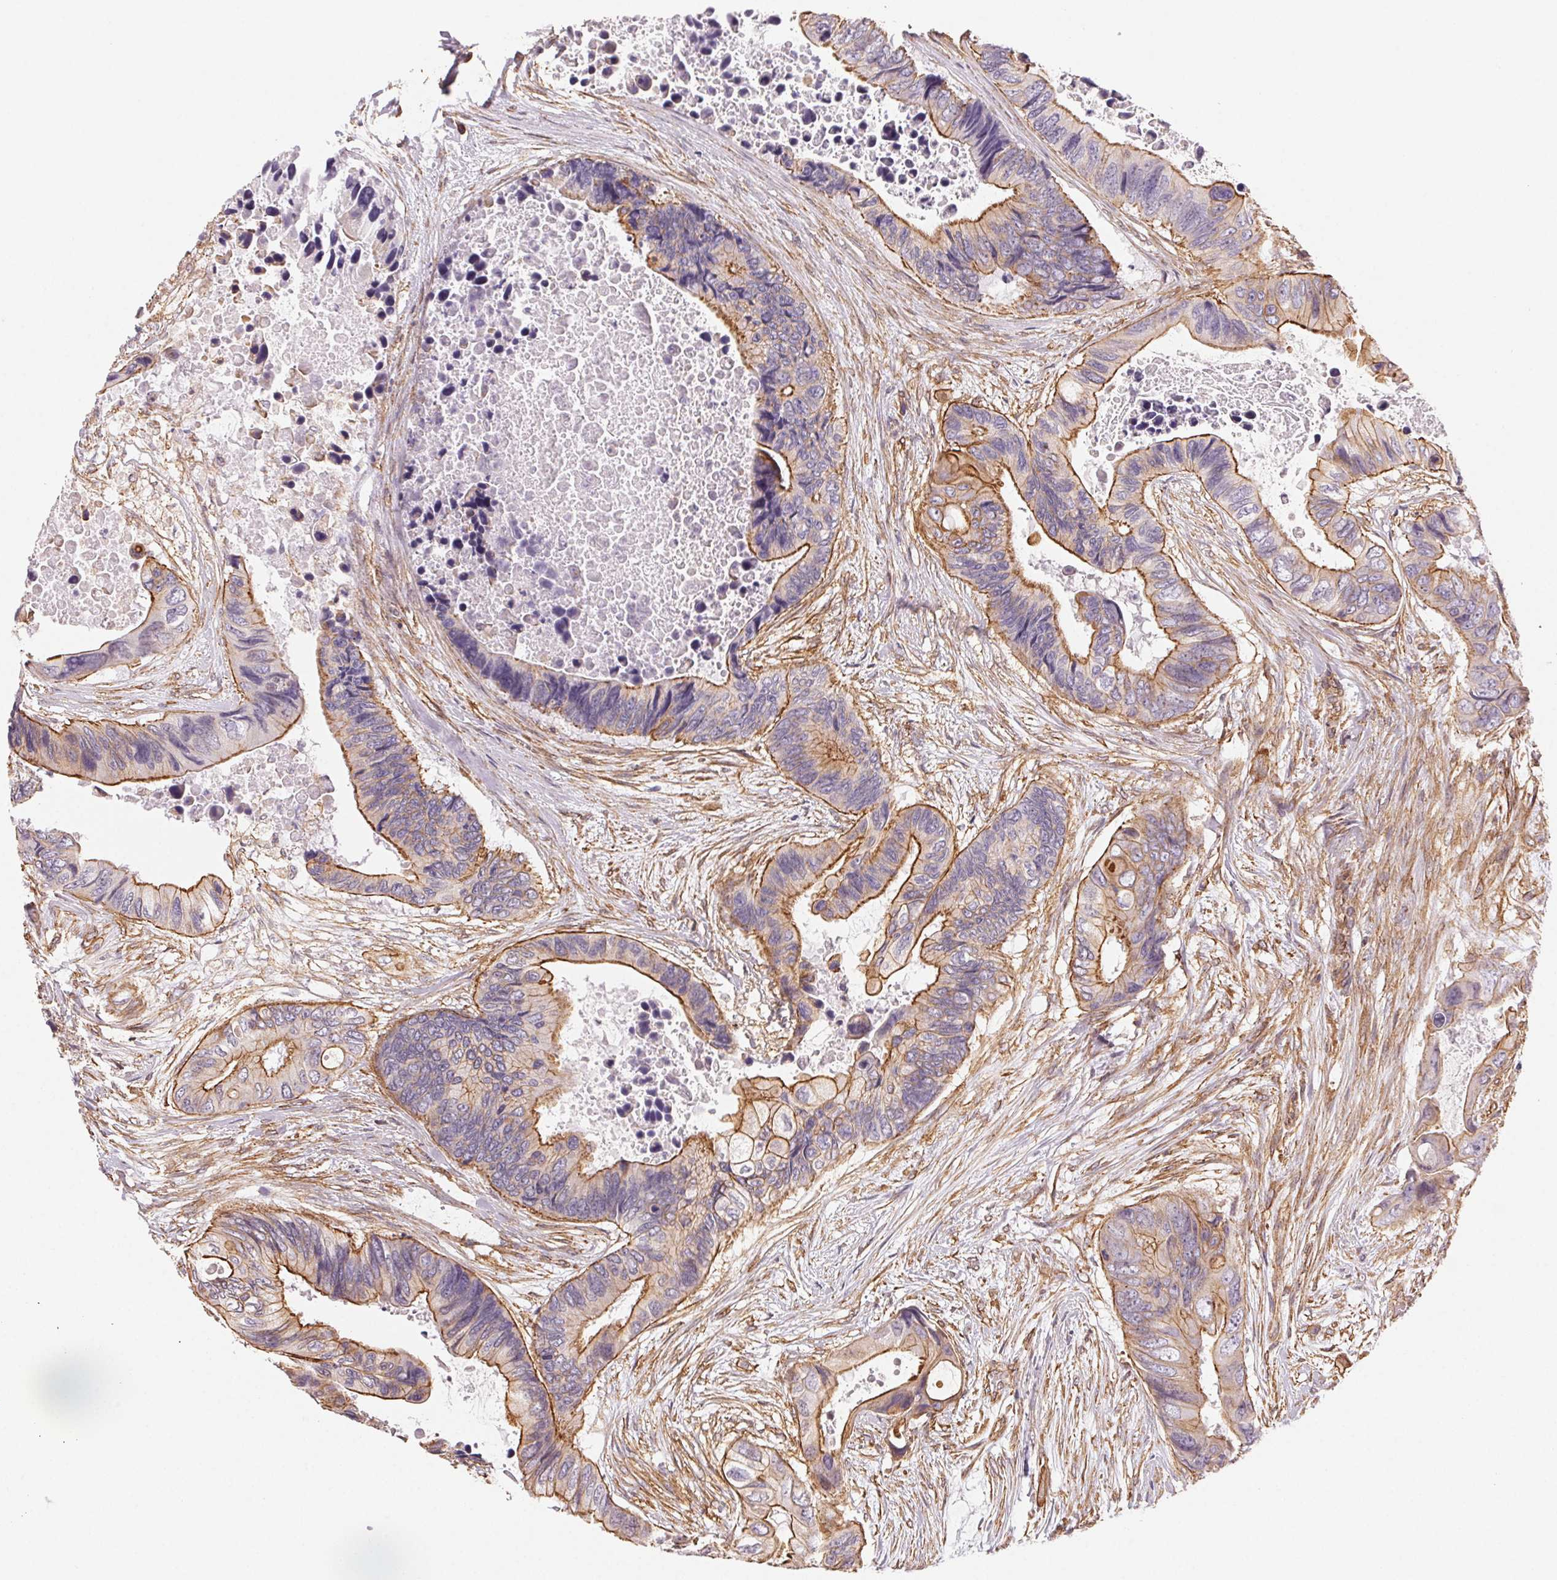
{"staining": {"intensity": "moderate", "quantity": "25%-75%", "location": "cytoplasmic/membranous"}, "tissue": "colorectal cancer", "cell_type": "Tumor cells", "image_type": "cancer", "snomed": [{"axis": "morphology", "description": "Adenocarcinoma, NOS"}, {"axis": "topography", "description": "Rectum"}], "caption": "Immunohistochemistry (IHC) (DAB (3,3'-diaminobenzidine)) staining of human colorectal cancer (adenocarcinoma) shows moderate cytoplasmic/membranous protein positivity in about 25%-75% of tumor cells. Nuclei are stained in blue.", "gene": "PLA2G4F", "patient": {"sex": "male", "age": 63}}